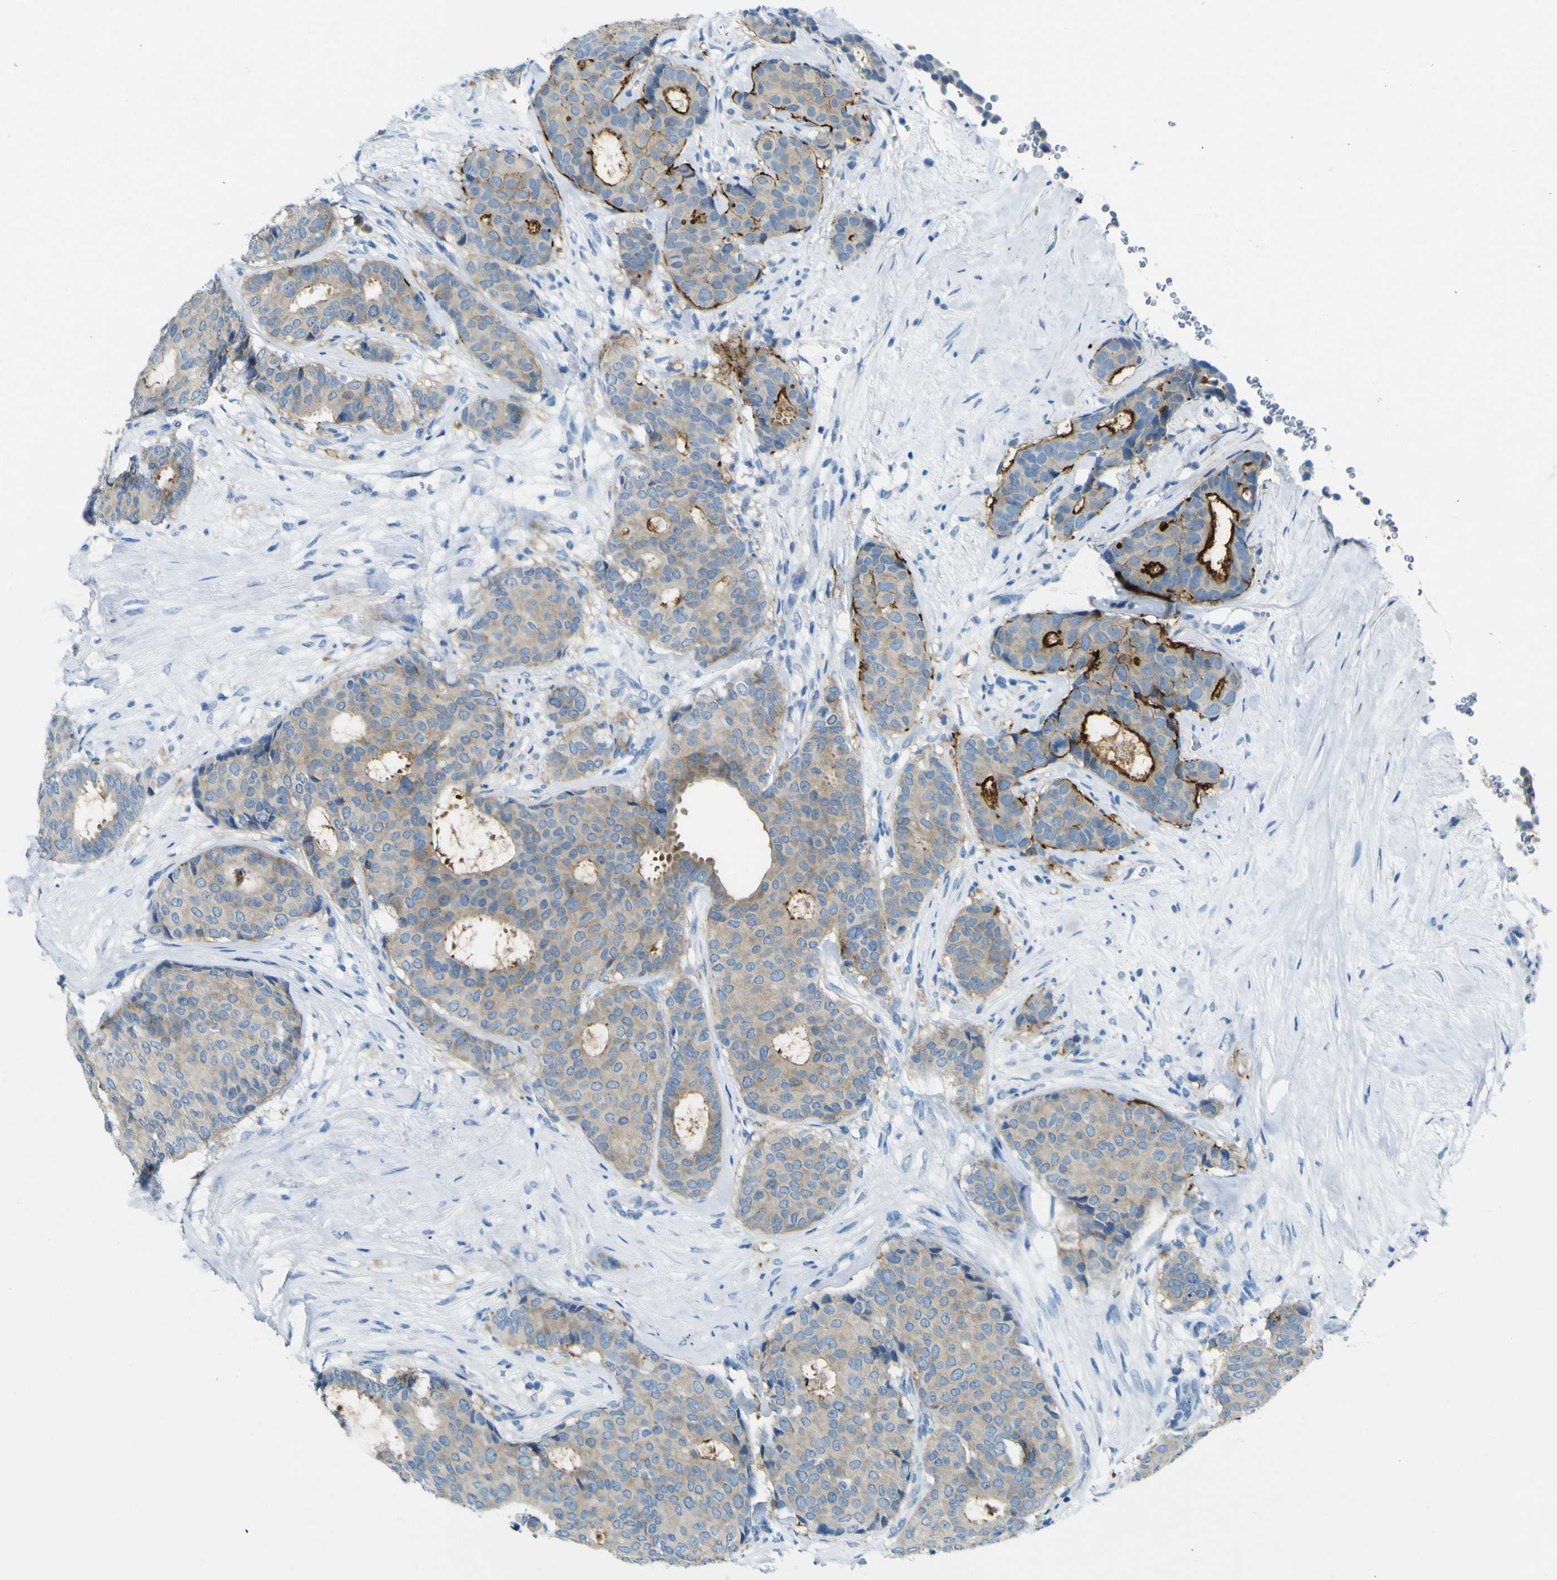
{"staining": {"intensity": "moderate", "quantity": ">75%", "location": "cytoplasmic/membranous"}, "tissue": "breast cancer", "cell_type": "Tumor cells", "image_type": "cancer", "snomed": [{"axis": "morphology", "description": "Duct carcinoma"}, {"axis": "topography", "description": "Breast"}], "caption": "An image of human breast cancer stained for a protein demonstrates moderate cytoplasmic/membranous brown staining in tumor cells.", "gene": "SORCS1", "patient": {"sex": "female", "age": 75}}